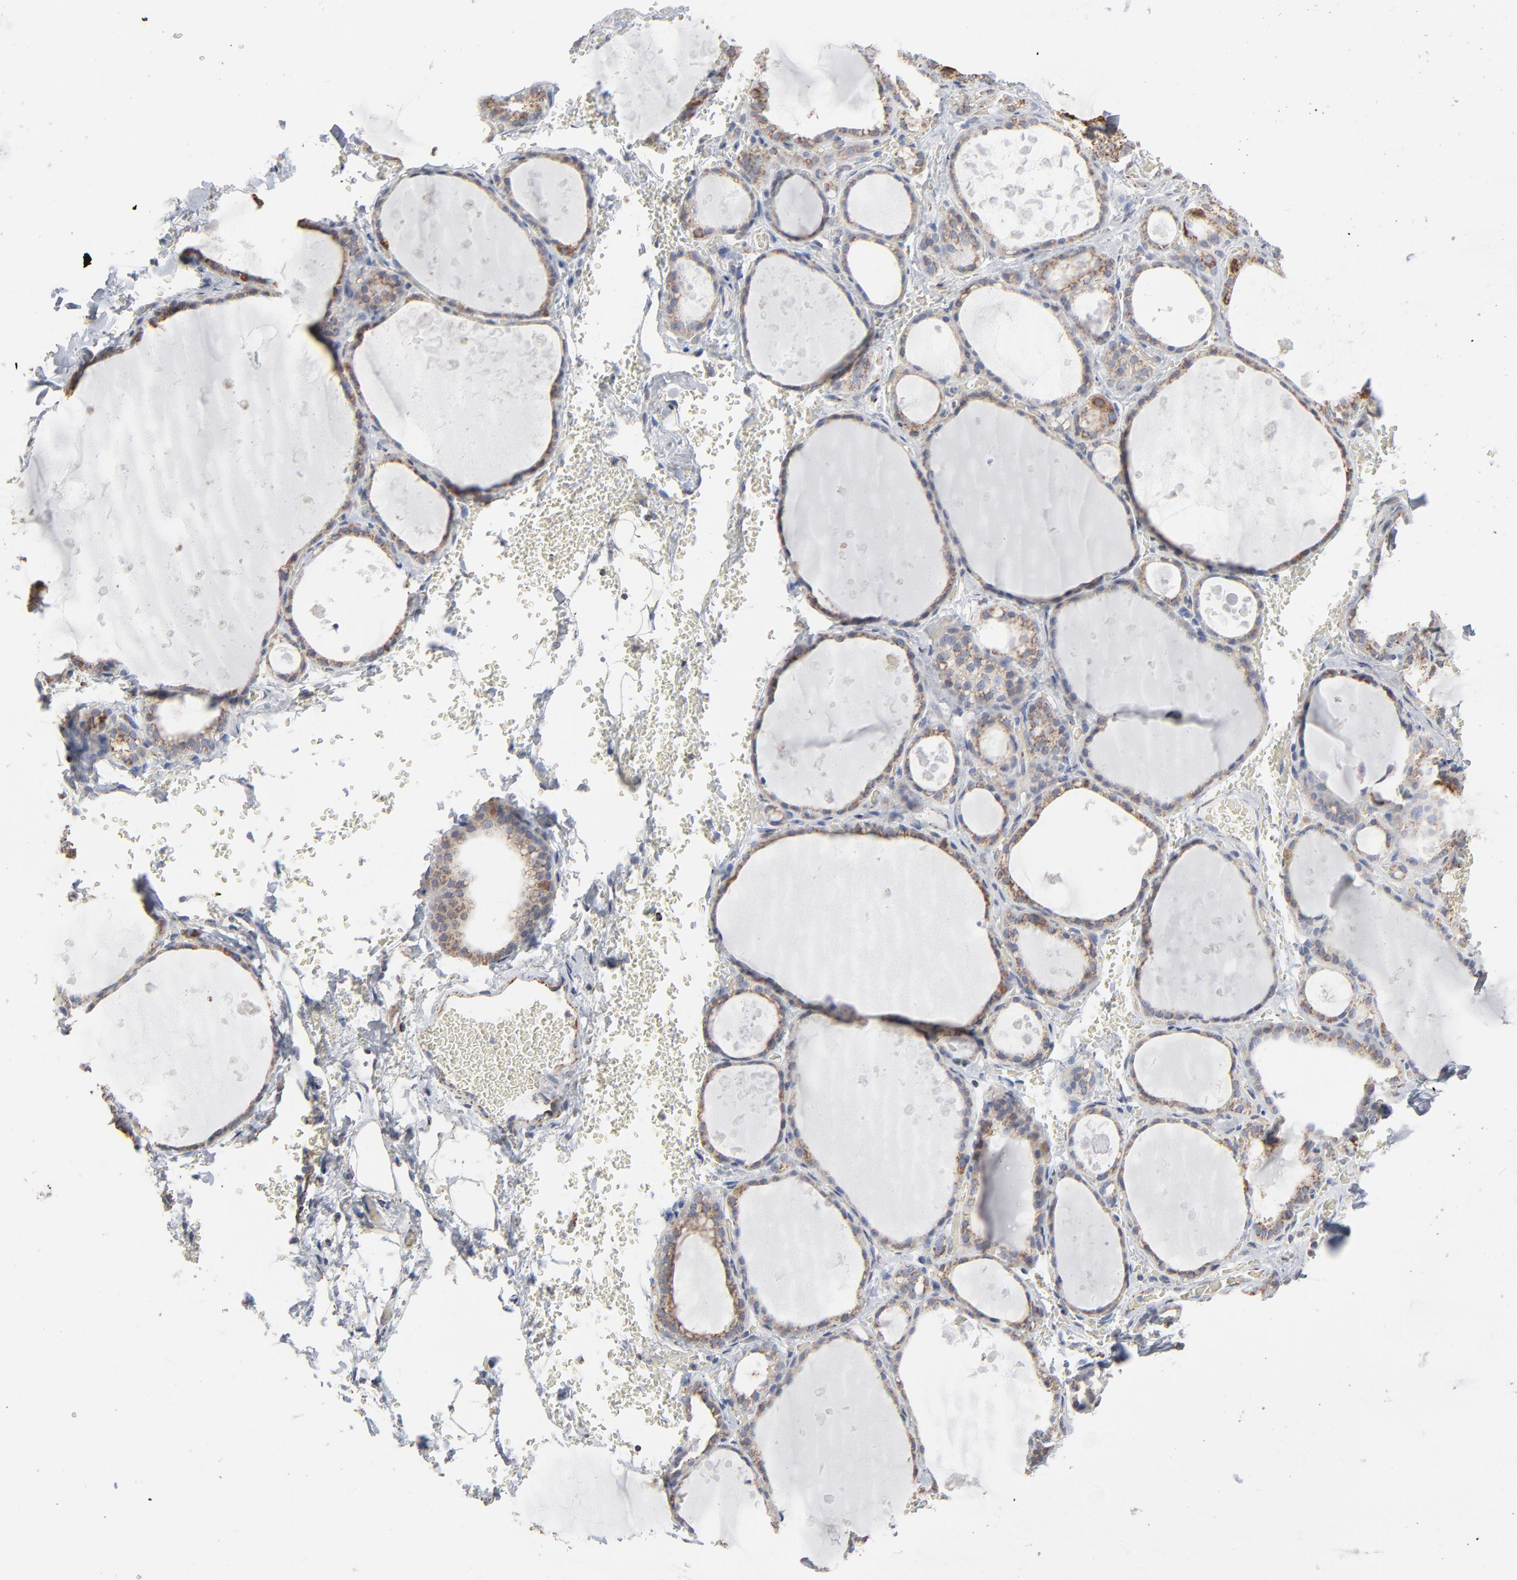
{"staining": {"intensity": "moderate", "quantity": ">75%", "location": "cytoplasmic/membranous"}, "tissue": "thyroid gland", "cell_type": "Glandular cells", "image_type": "normal", "snomed": [{"axis": "morphology", "description": "Normal tissue, NOS"}, {"axis": "topography", "description": "Thyroid gland"}], "caption": "High-power microscopy captured an IHC photomicrograph of benign thyroid gland, revealing moderate cytoplasmic/membranous staining in about >75% of glandular cells. The protein is shown in brown color, while the nuclei are stained blue.", "gene": "UQCRC1", "patient": {"sex": "male", "age": 61}}